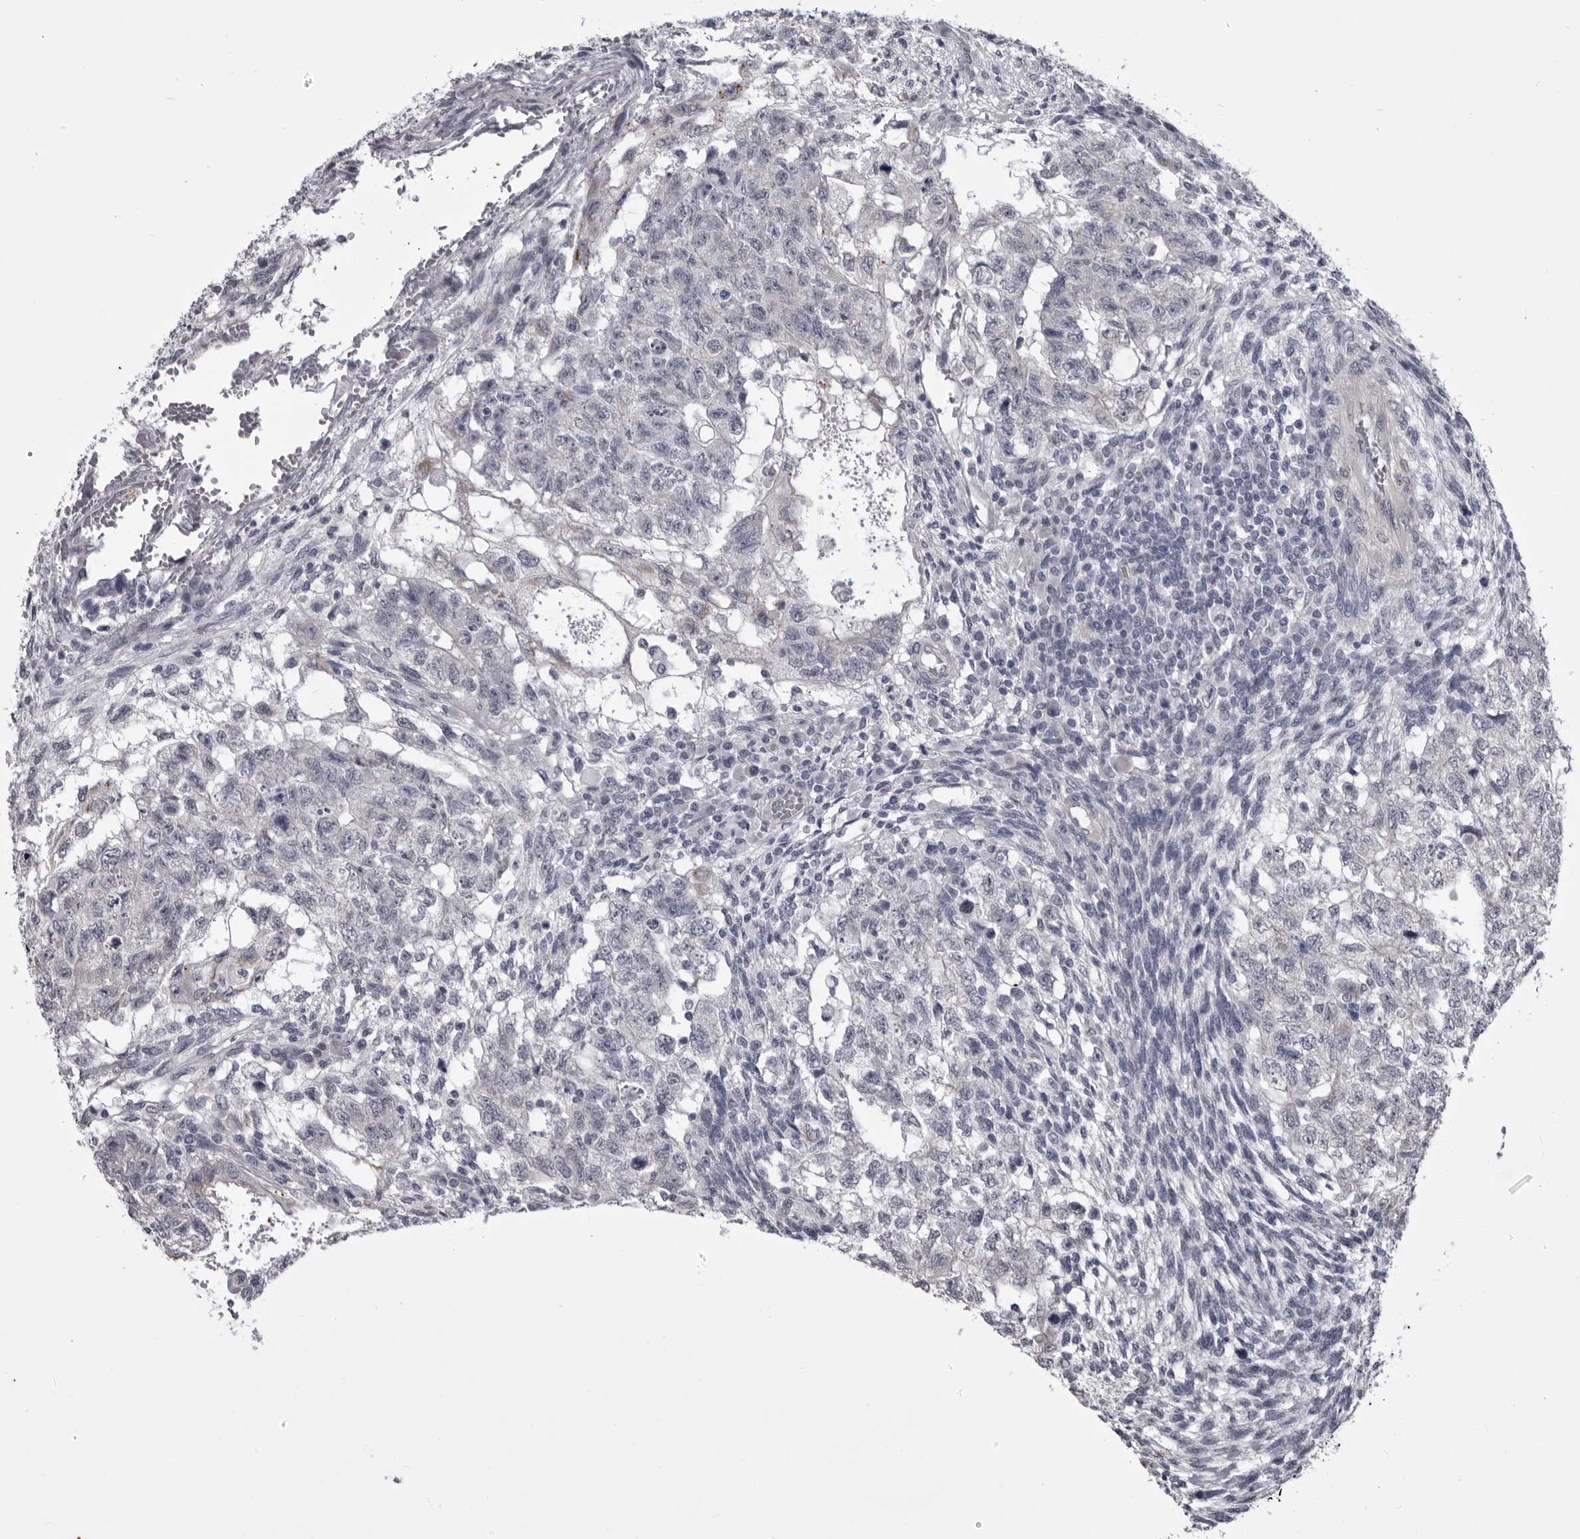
{"staining": {"intensity": "negative", "quantity": "none", "location": "none"}, "tissue": "testis cancer", "cell_type": "Tumor cells", "image_type": "cancer", "snomed": [{"axis": "morphology", "description": "Normal tissue, NOS"}, {"axis": "morphology", "description": "Carcinoma, Embryonal, NOS"}, {"axis": "topography", "description": "Testis"}], "caption": "IHC micrograph of neoplastic tissue: testis cancer (embryonal carcinoma) stained with DAB (3,3'-diaminobenzidine) demonstrates no significant protein expression in tumor cells.", "gene": "EPHA10", "patient": {"sex": "male", "age": 36}}